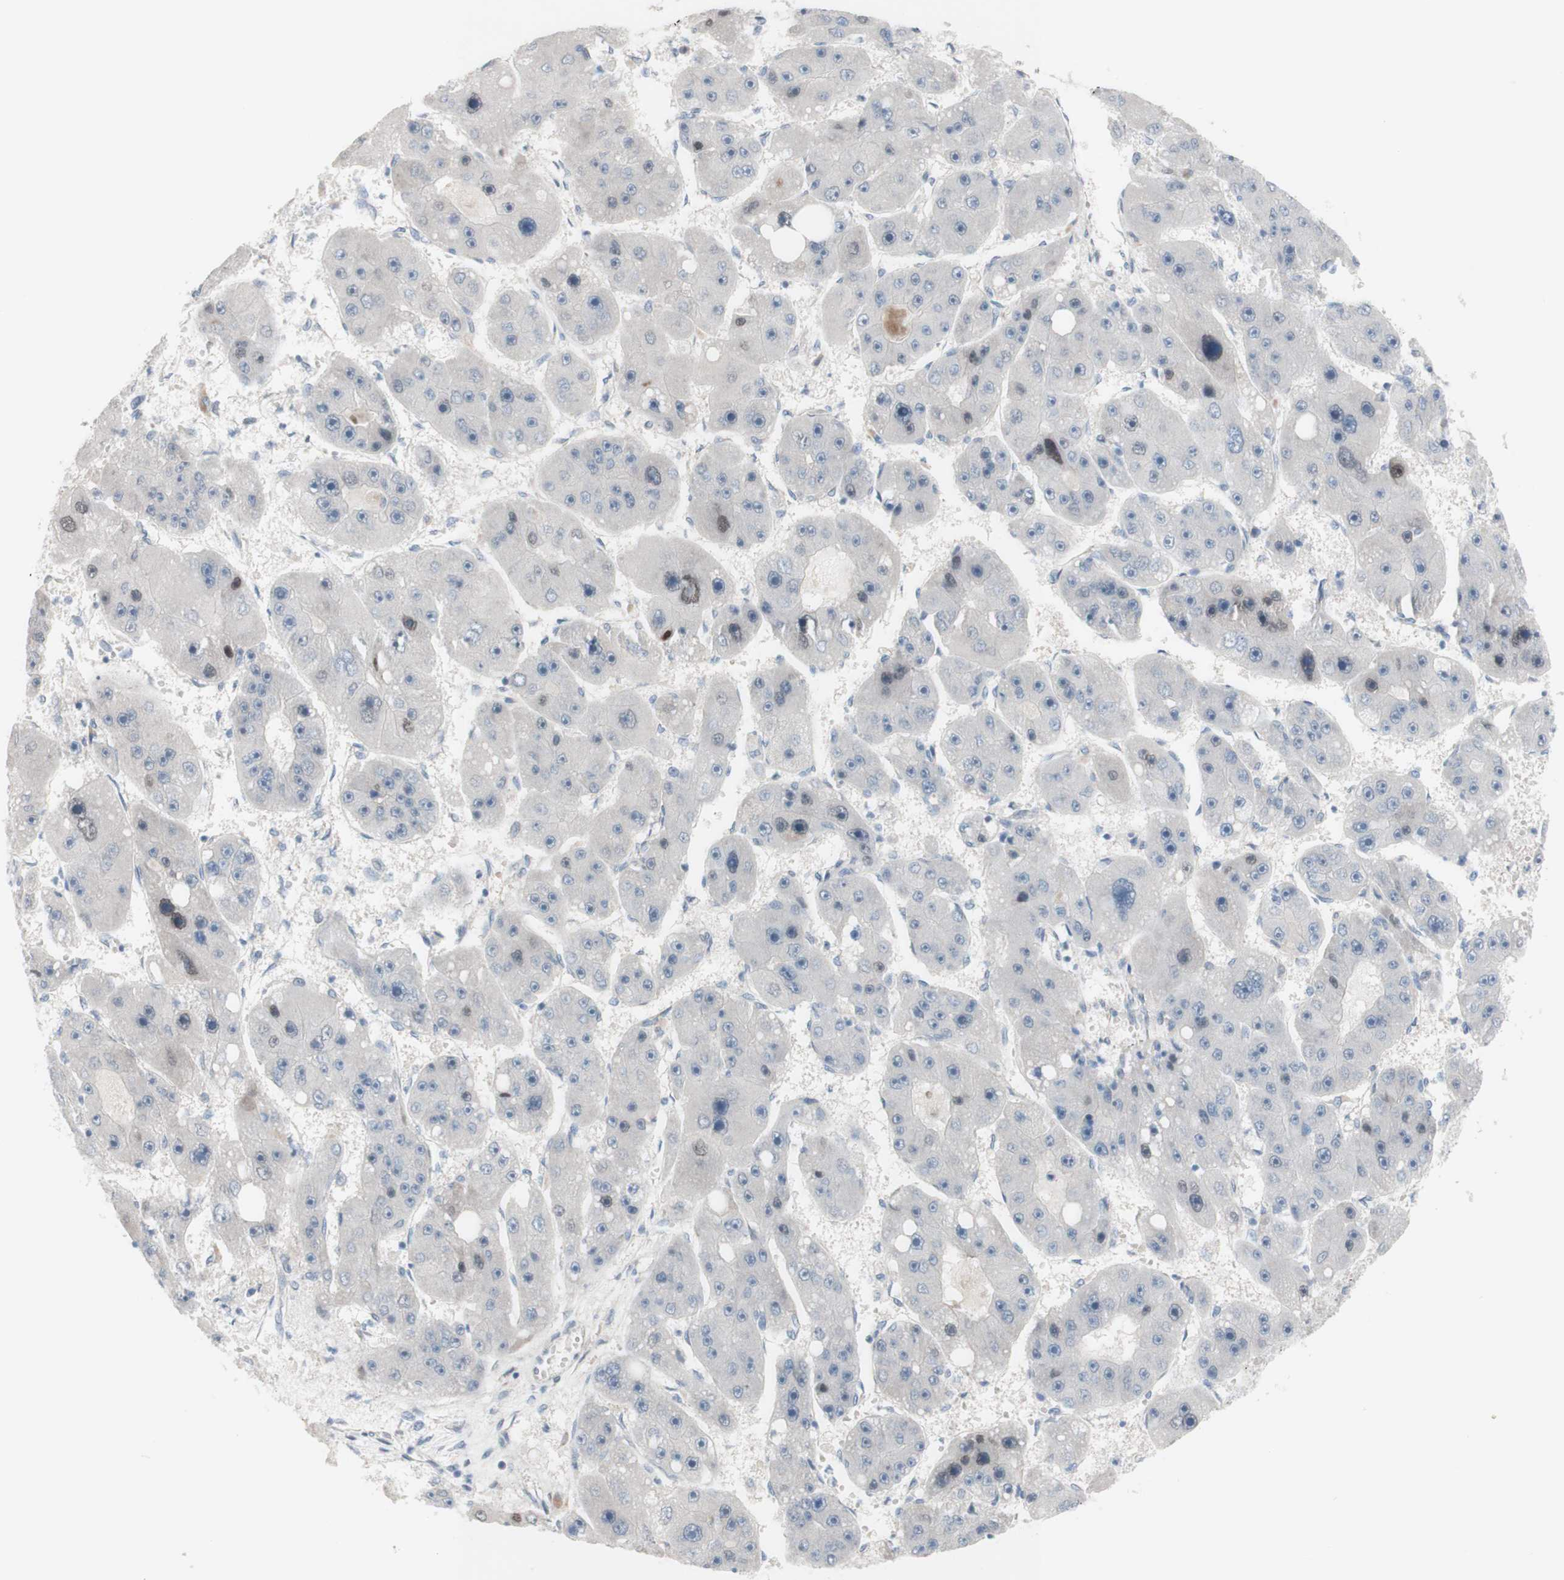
{"staining": {"intensity": "negative", "quantity": "none", "location": "none"}, "tissue": "liver cancer", "cell_type": "Tumor cells", "image_type": "cancer", "snomed": [{"axis": "morphology", "description": "Carcinoma, Hepatocellular, NOS"}, {"axis": "topography", "description": "Liver"}], "caption": "This is an immunohistochemistry (IHC) image of human liver cancer (hepatocellular carcinoma). There is no expression in tumor cells.", "gene": "PHTF2", "patient": {"sex": "female", "age": 61}}